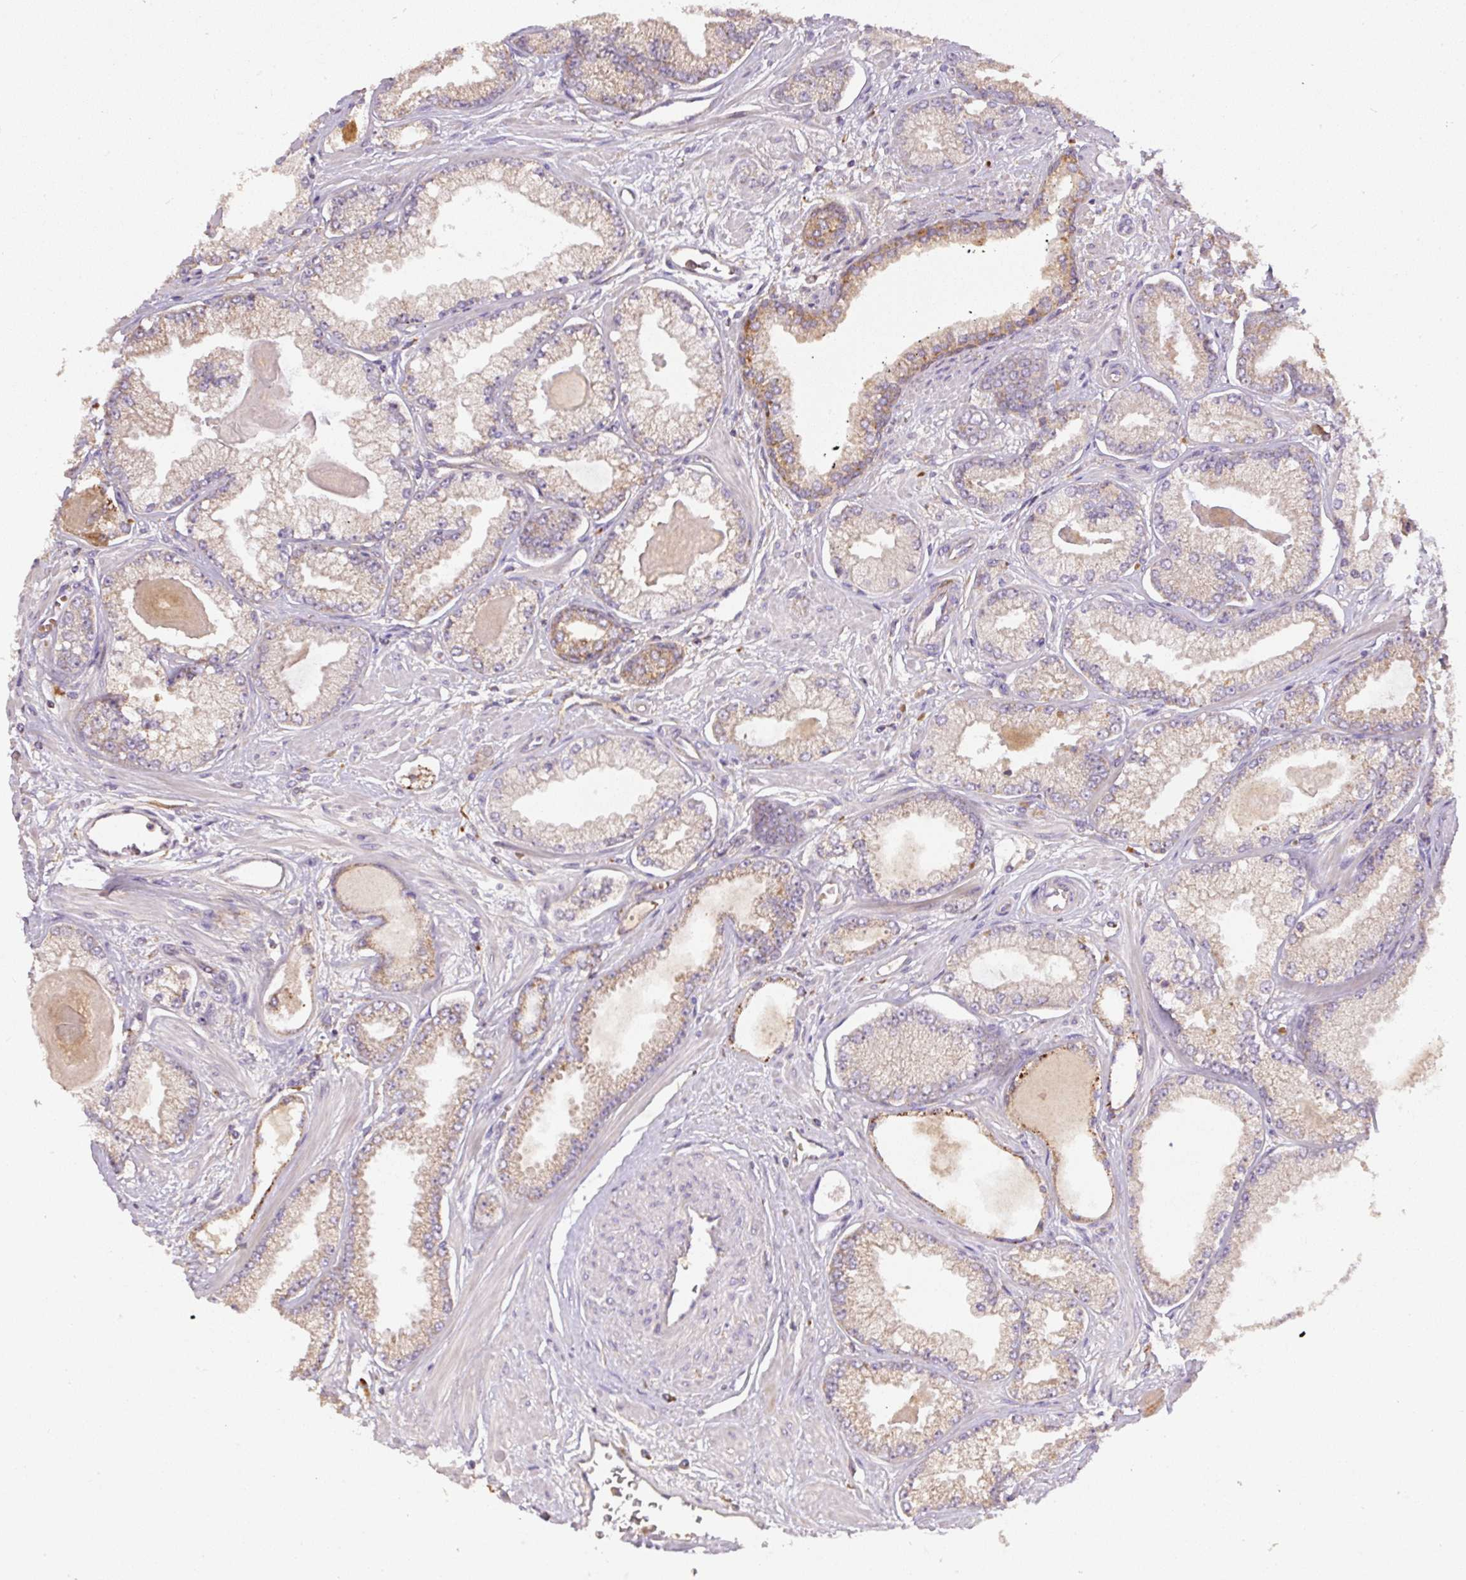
{"staining": {"intensity": "weak", "quantity": "25%-75%", "location": "cytoplasmic/membranous"}, "tissue": "prostate cancer", "cell_type": "Tumor cells", "image_type": "cancer", "snomed": [{"axis": "morphology", "description": "Adenocarcinoma, Low grade"}, {"axis": "topography", "description": "Prostate"}], "caption": "This is a micrograph of IHC staining of adenocarcinoma (low-grade) (prostate), which shows weak staining in the cytoplasmic/membranous of tumor cells.", "gene": "DAPK1", "patient": {"sex": "male", "age": 64}}